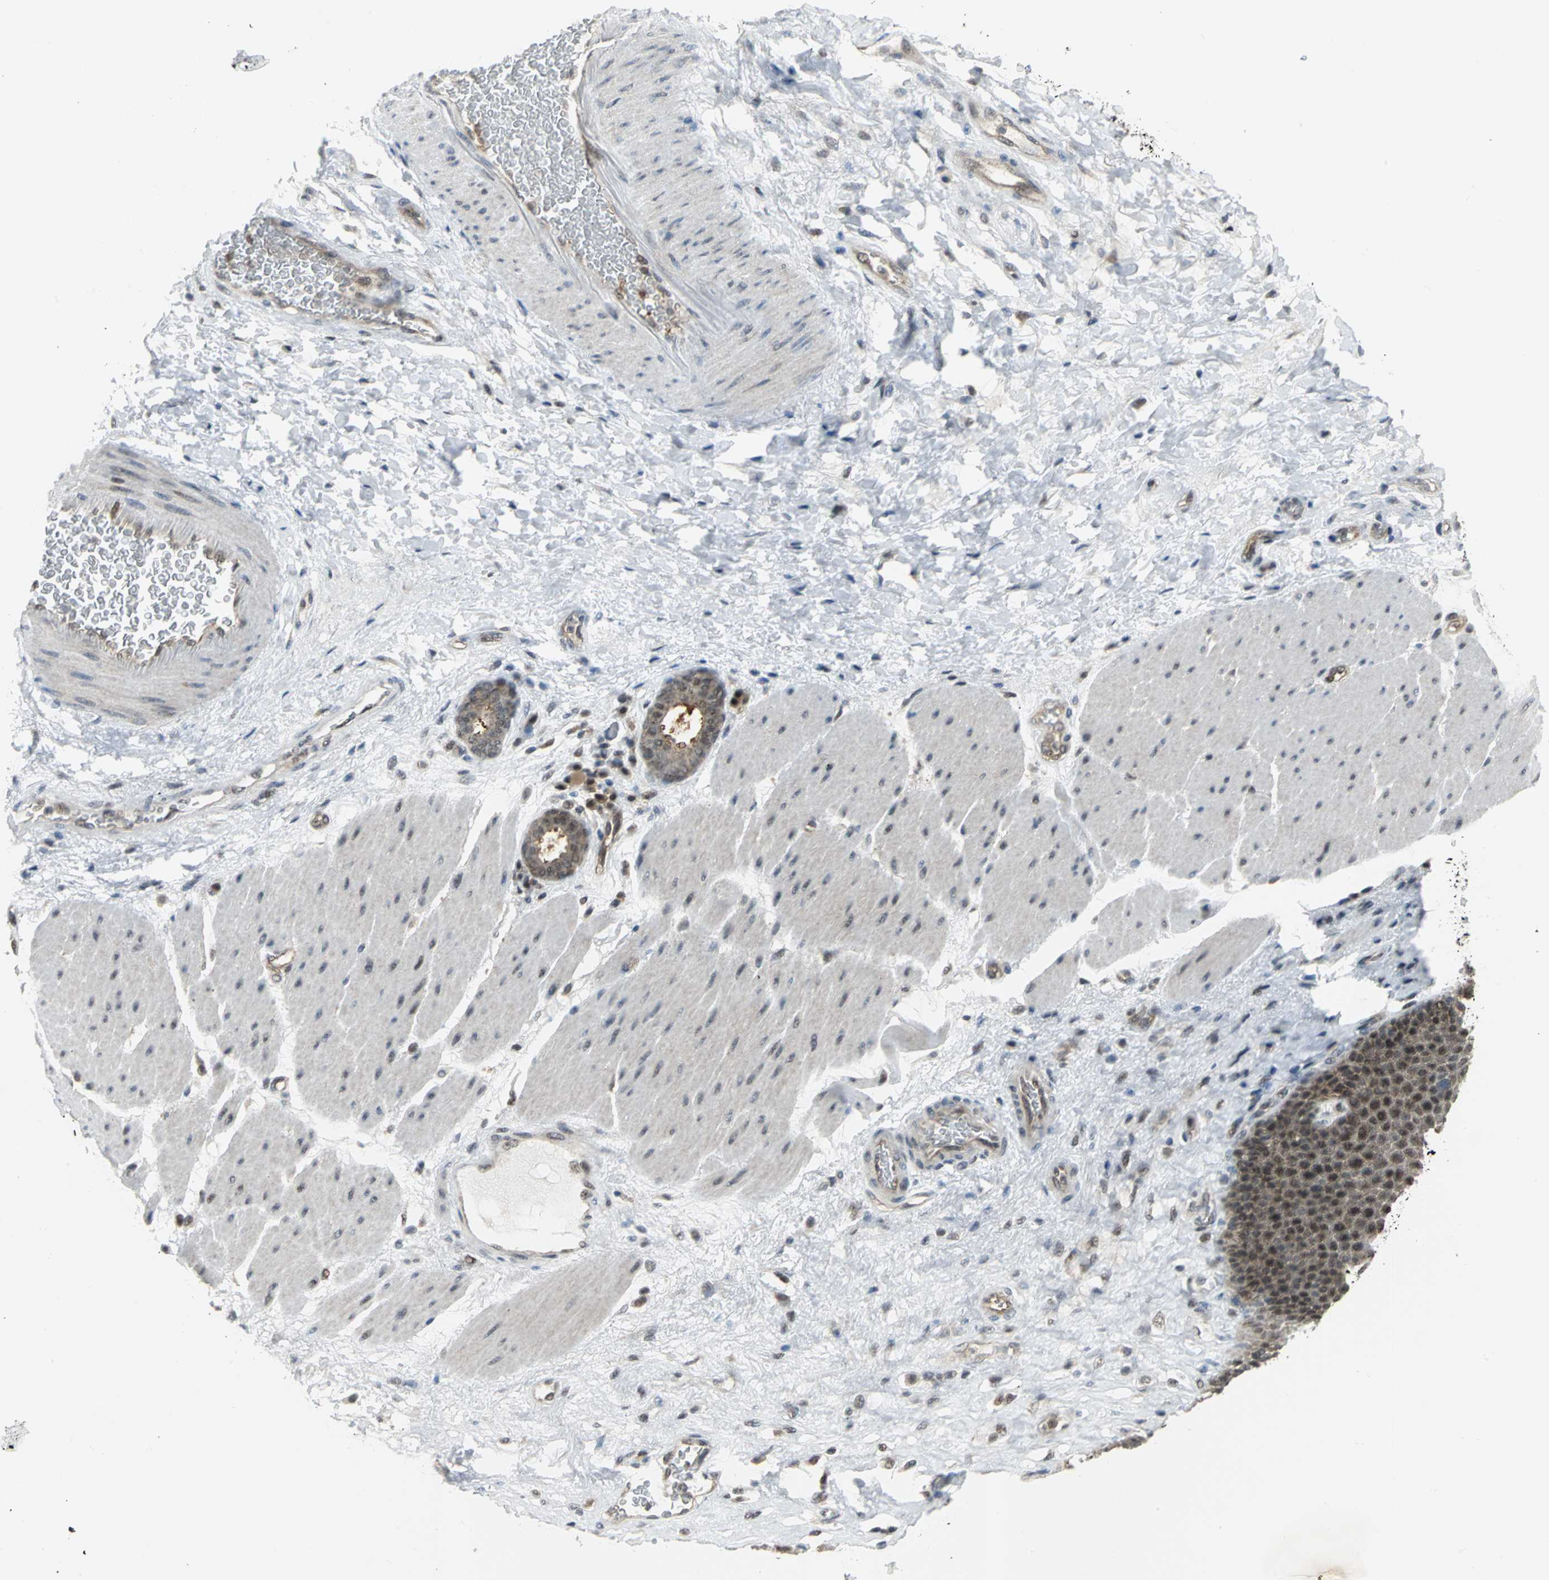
{"staining": {"intensity": "moderate", "quantity": ">75%", "location": "nuclear"}, "tissue": "esophagus", "cell_type": "Squamous epithelial cells", "image_type": "normal", "snomed": [{"axis": "morphology", "description": "Normal tissue, NOS"}, {"axis": "topography", "description": "Esophagus"}], "caption": "Immunohistochemistry of benign esophagus shows medium levels of moderate nuclear expression in about >75% of squamous epithelial cells.", "gene": "PSMA4", "patient": {"sex": "female", "age": 72}}